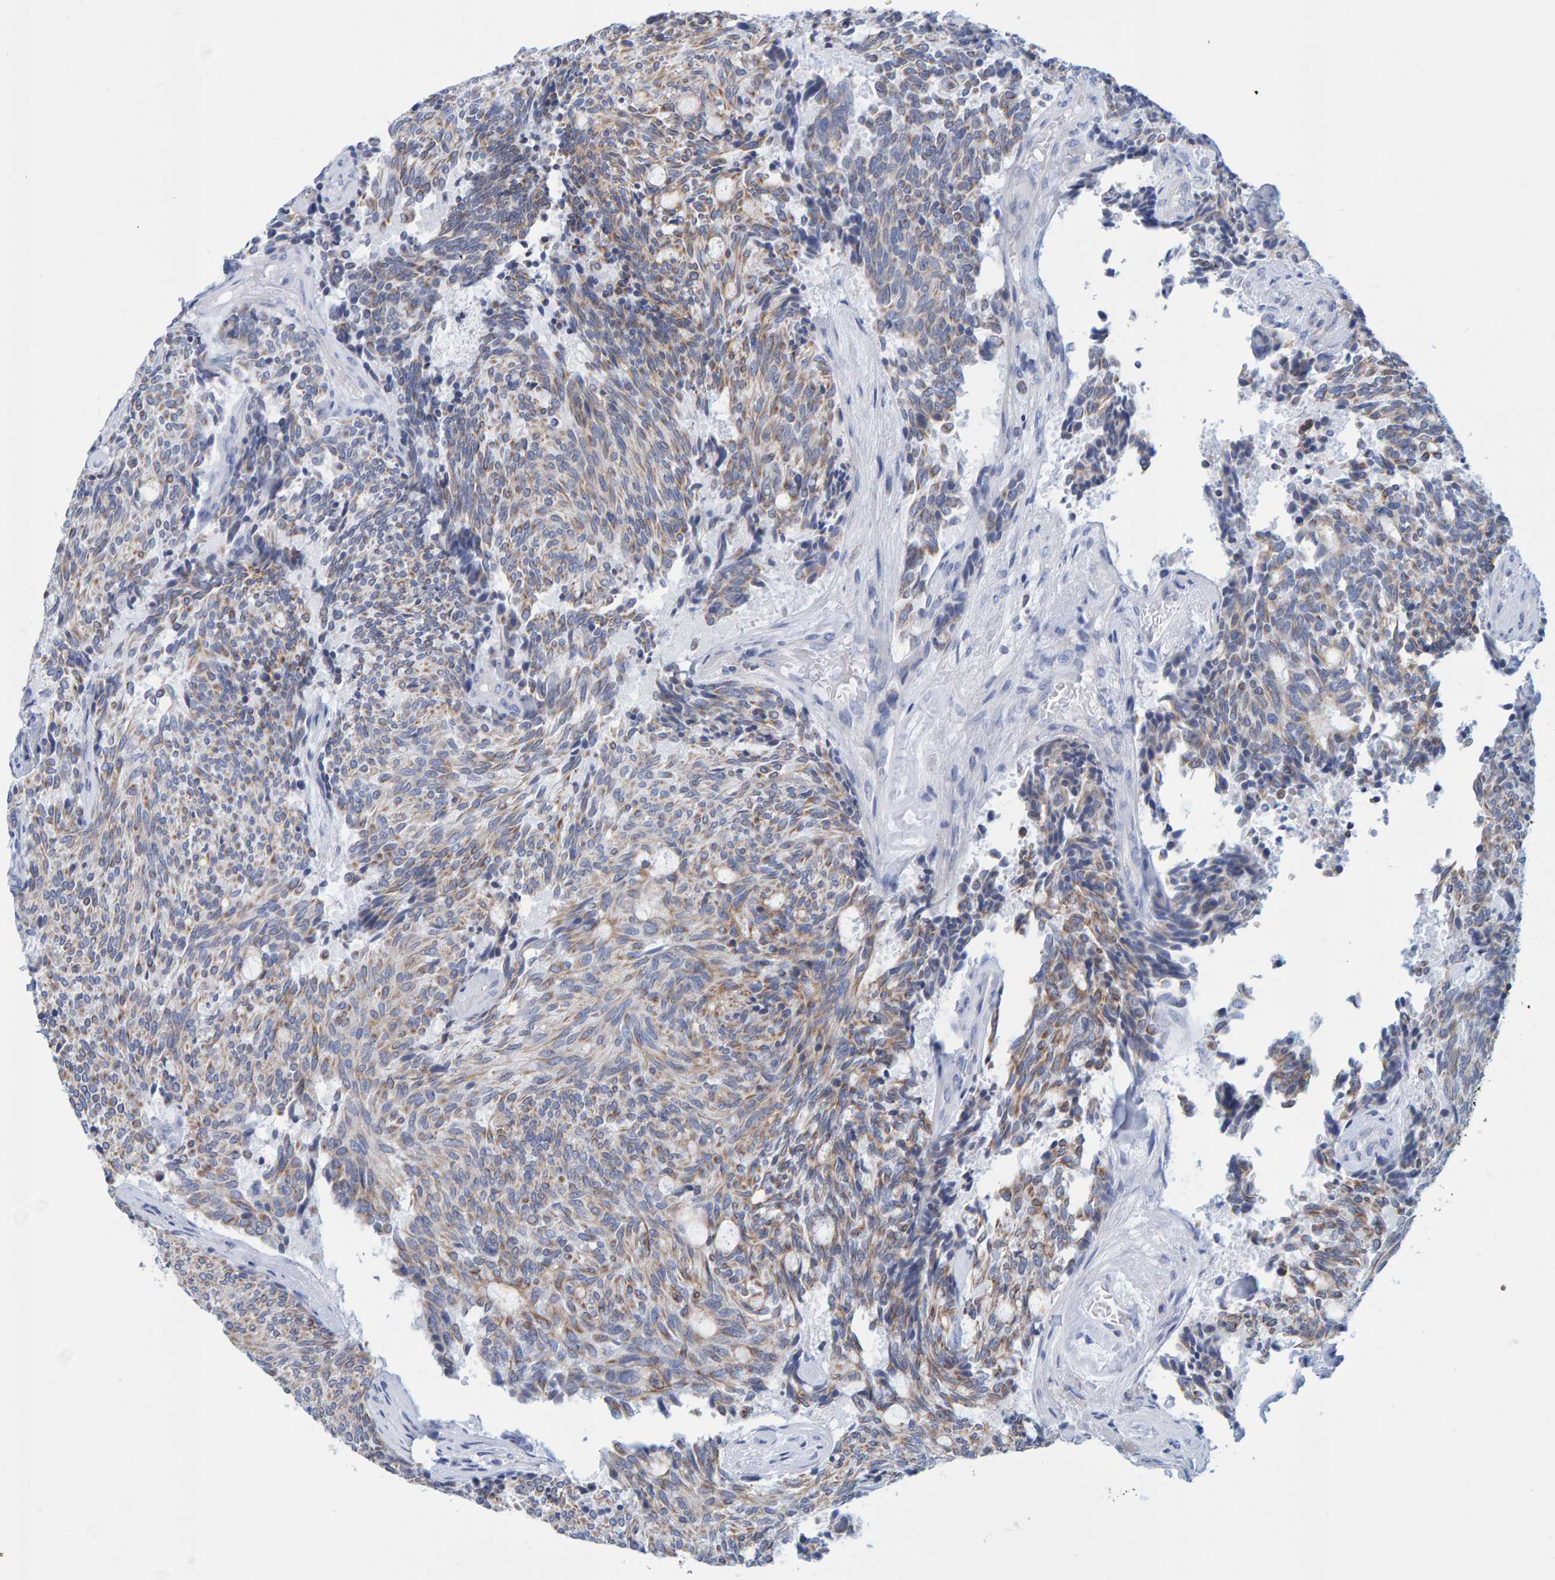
{"staining": {"intensity": "moderate", "quantity": ">75%", "location": "cytoplasmic/membranous"}, "tissue": "carcinoid", "cell_type": "Tumor cells", "image_type": "cancer", "snomed": [{"axis": "morphology", "description": "Carcinoid, malignant, NOS"}, {"axis": "topography", "description": "Pancreas"}], "caption": "Human malignant carcinoid stained with a protein marker demonstrates moderate staining in tumor cells.", "gene": "JAKMIP3", "patient": {"sex": "female", "age": 54}}